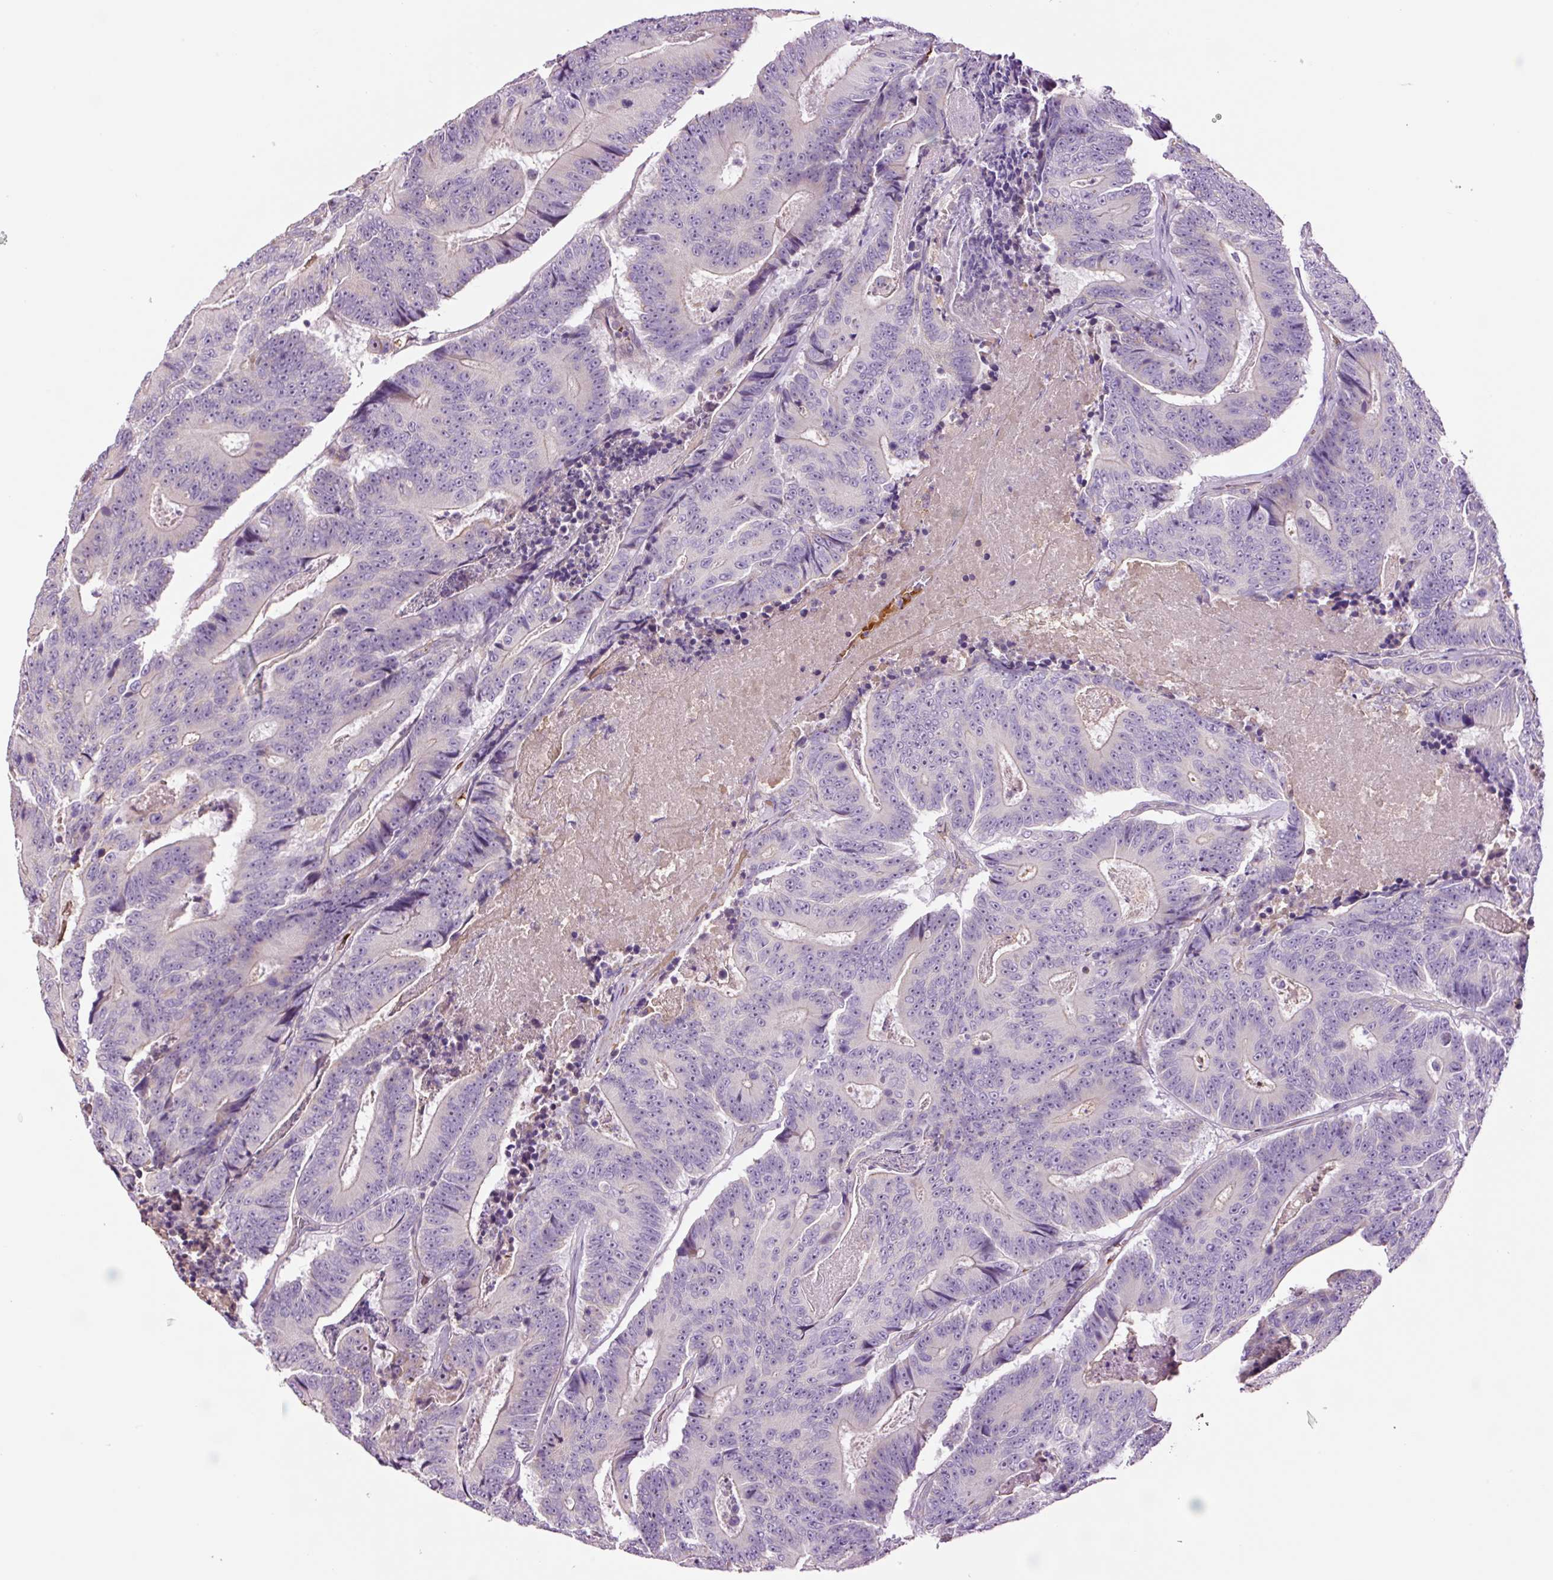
{"staining": {"intensity": "negative", "quantity": "none", "location": "none"}, "tissue": "colorectal cancer", "cell_type": "Tumor cells", "image_type": "cancer", "snomed": [{"axis": "morphology", "description": "Adenocarcinoma, NOS"}, {"axis": "topography", "description": "Colon"}], "caption": "A histopathology image of adenocarcinoma (colorectal) stained for a protein shows no brown staining in tumor cells.", "gene": "TMEM235", "patient": {"sex": "male", "age": 83}}